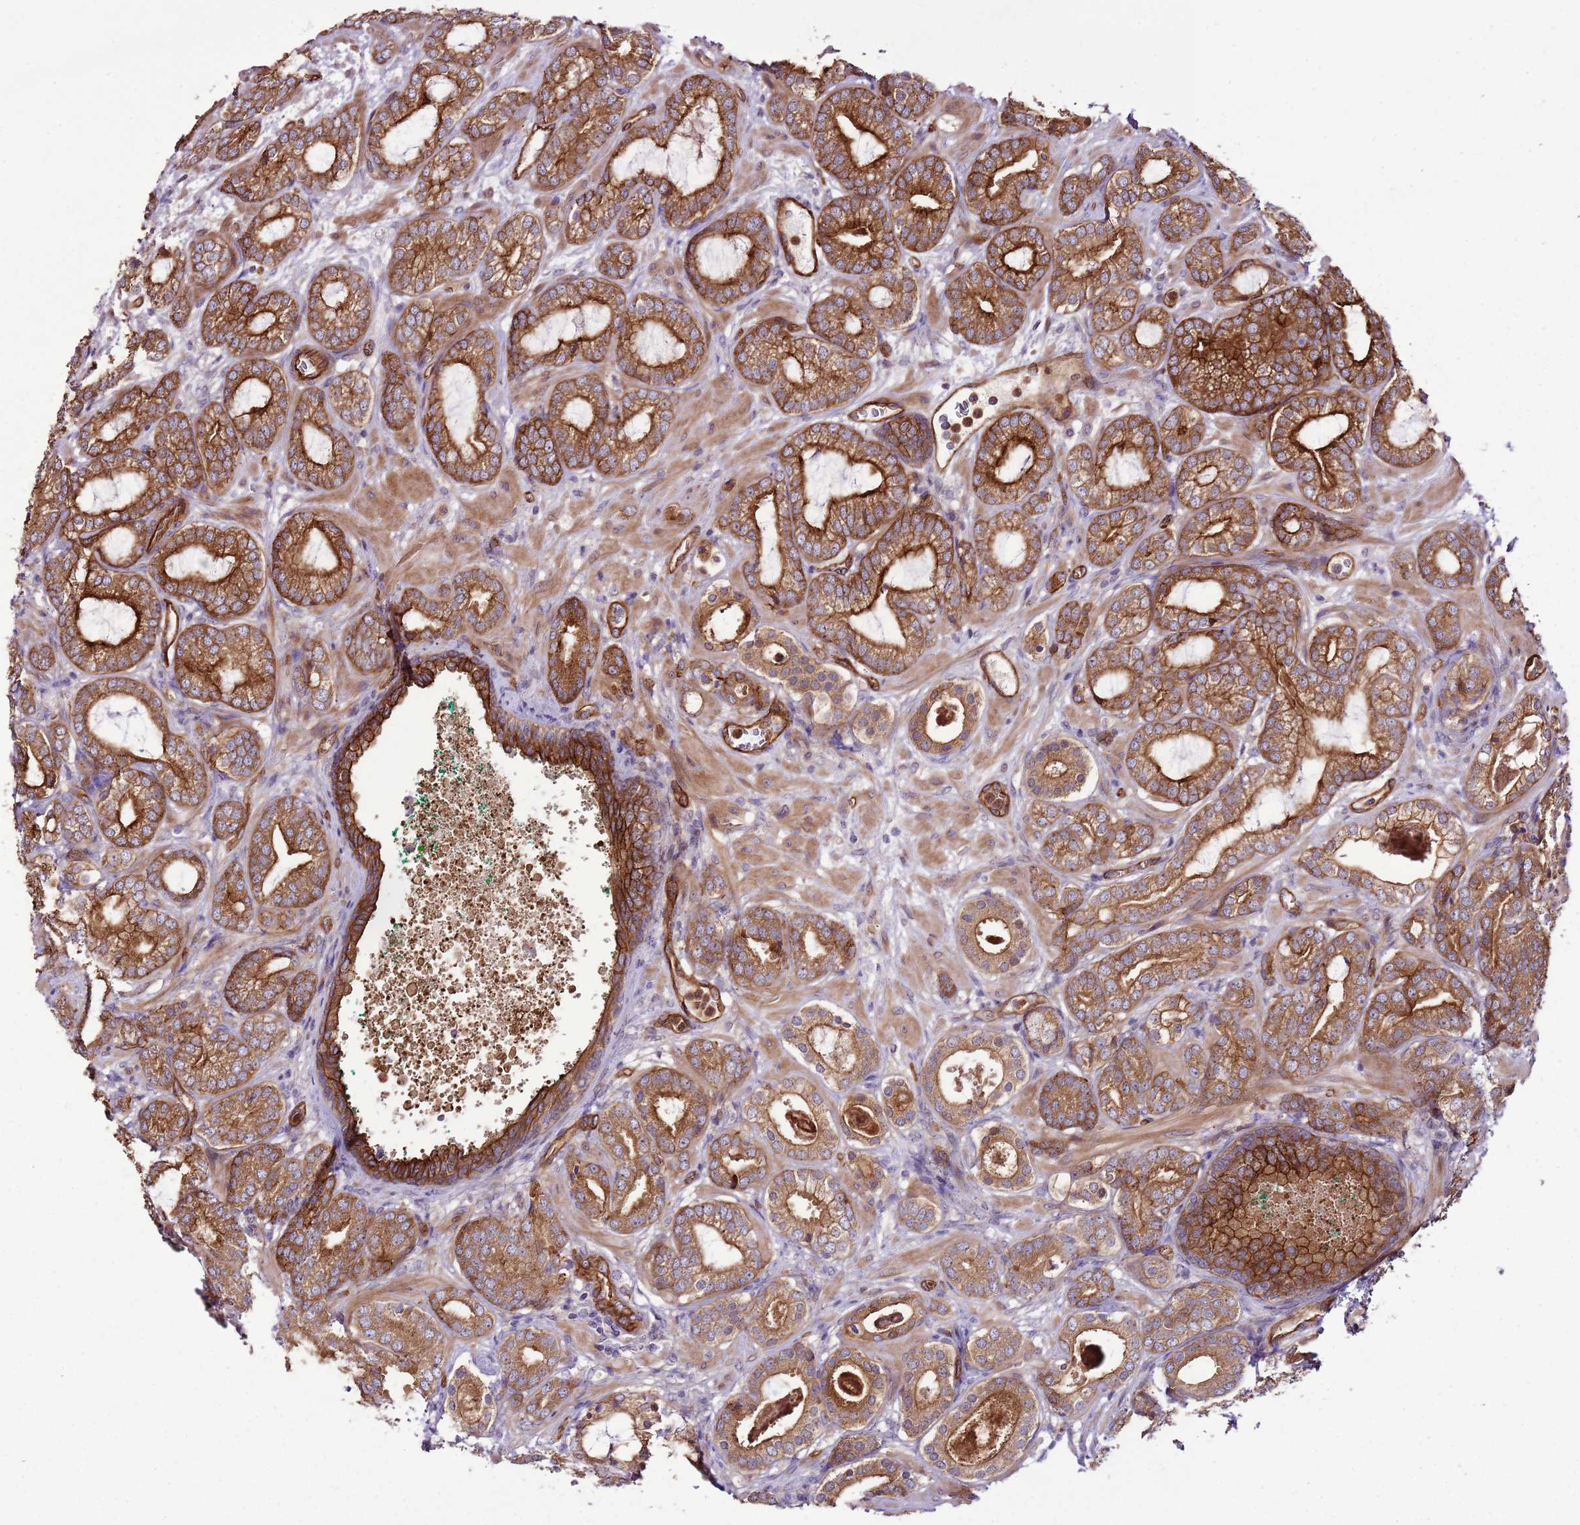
{"staining": {"intensity": "strong", "quantity": ">75%", "location": "cytoplasmic/membranous"}, "tissue": "prostate cancer", "cell_type": "Tumor cells", "image_type": "cancer", "snomed": [{"axis": "morphology", "description": "Adenocarcinoma, High grade"}, {"axis": "topography", "description": "Prostate"}], "caption": "A high amount of strong cytoplasmic/membranous staining is identified in approximately >75% of tumor cells in prostate cancer (adenocarcinoma (high-grade)) tissue.", "gene": "ZNF827", "patient": {"sex": "male", "age": 60}}